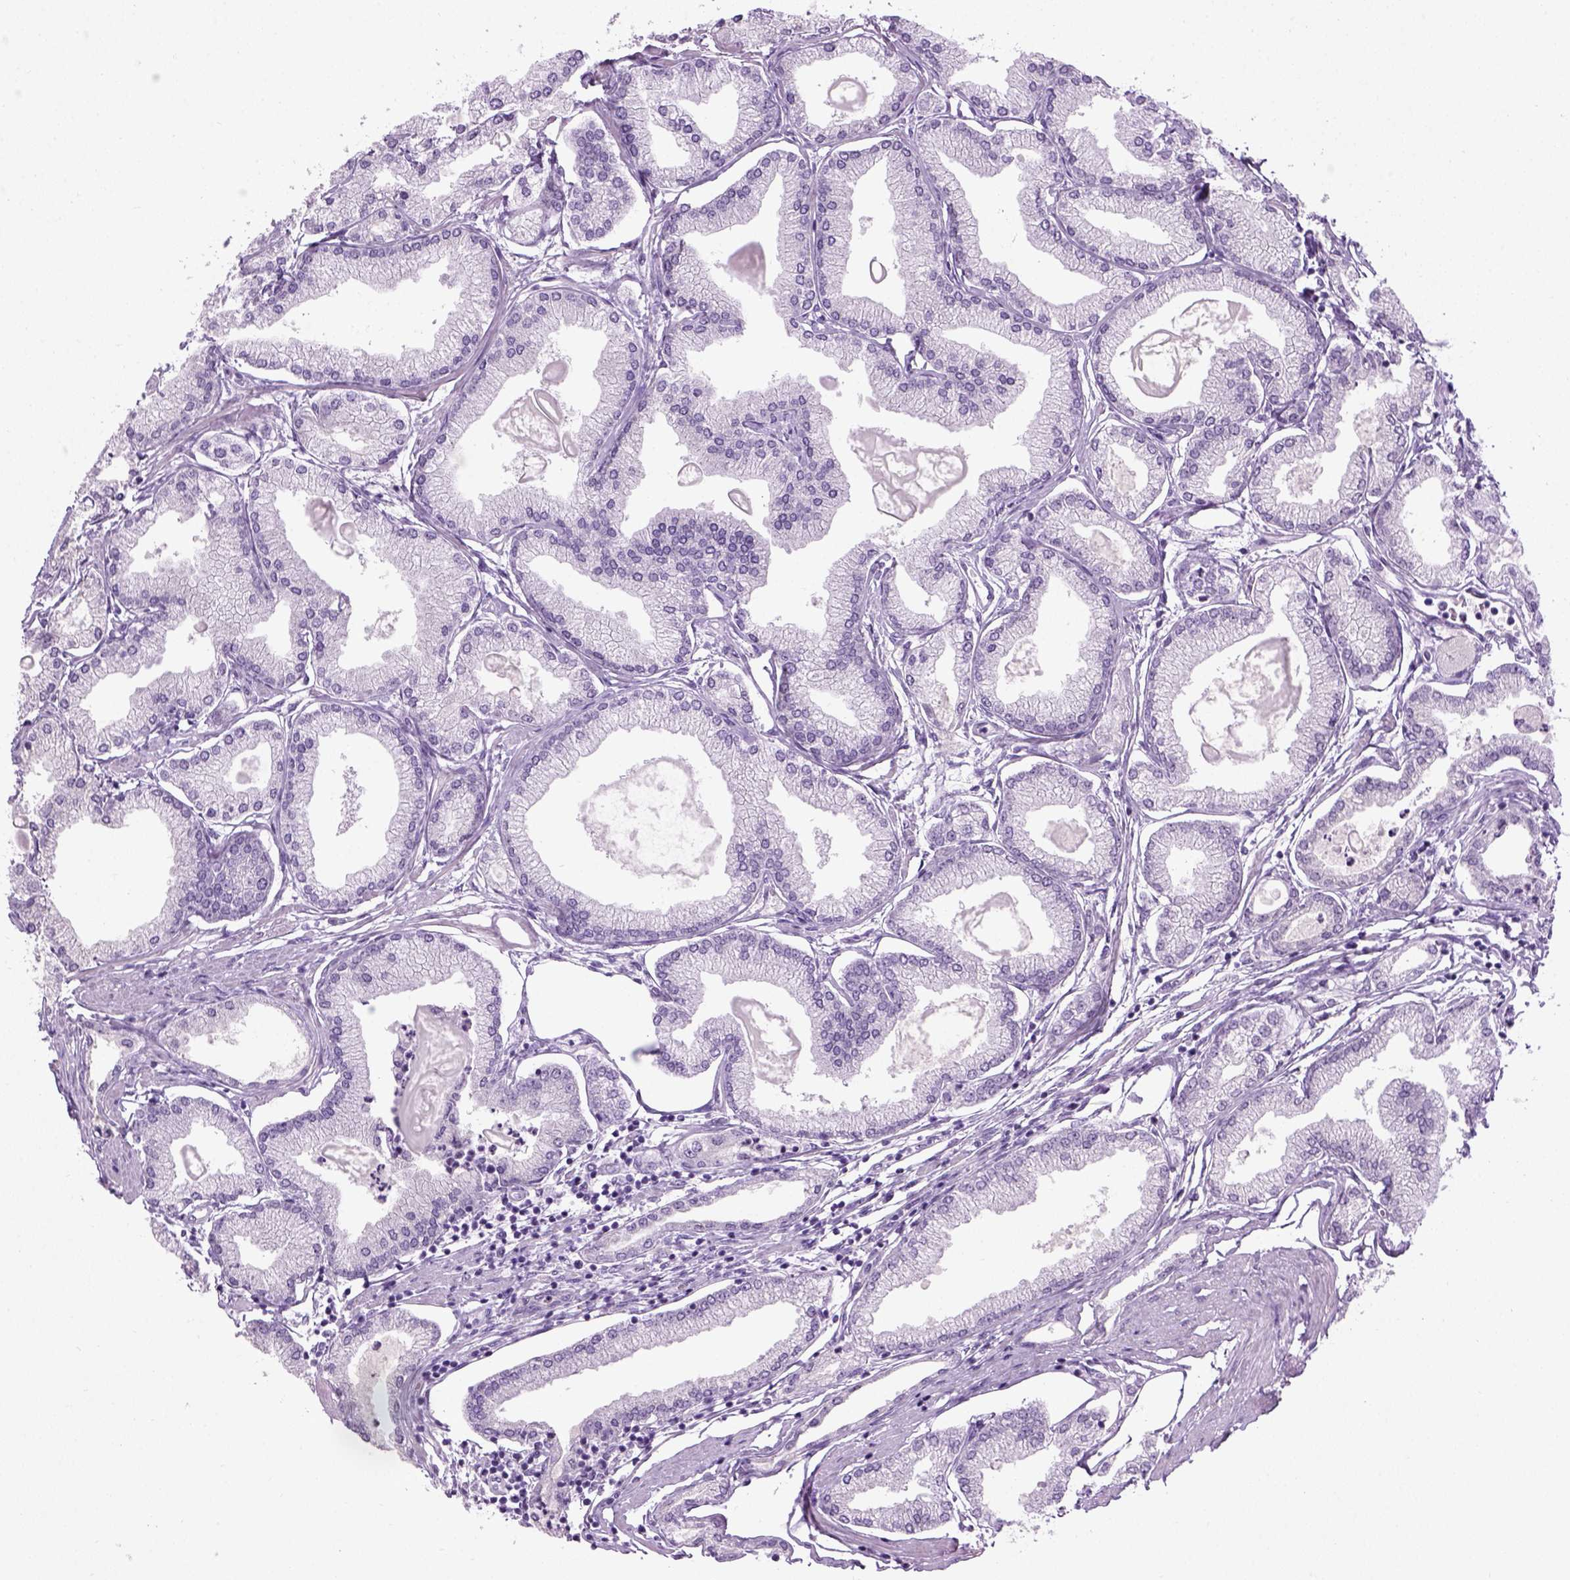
{"staining": {"intensity": "negative", "quantity": "none", "location": "none"}, "tissue": "prostate cancer", "cell_type": "Tumor cells", "image_type": "cancer", "snomed": [{"axis": "morphology", "description": "Adenocarcinoma, High grade"}, {"axis": "topography", "description": "Prostate"}], "caption": "Immunohistochemical staining of prostate high-grade adenocarcinoma displays no significant expression in tumor cells. (DAB immunohistochemistry, high magnification).", "gene": "GABRB2", "patient": {"sex": "male", "age": 68}}